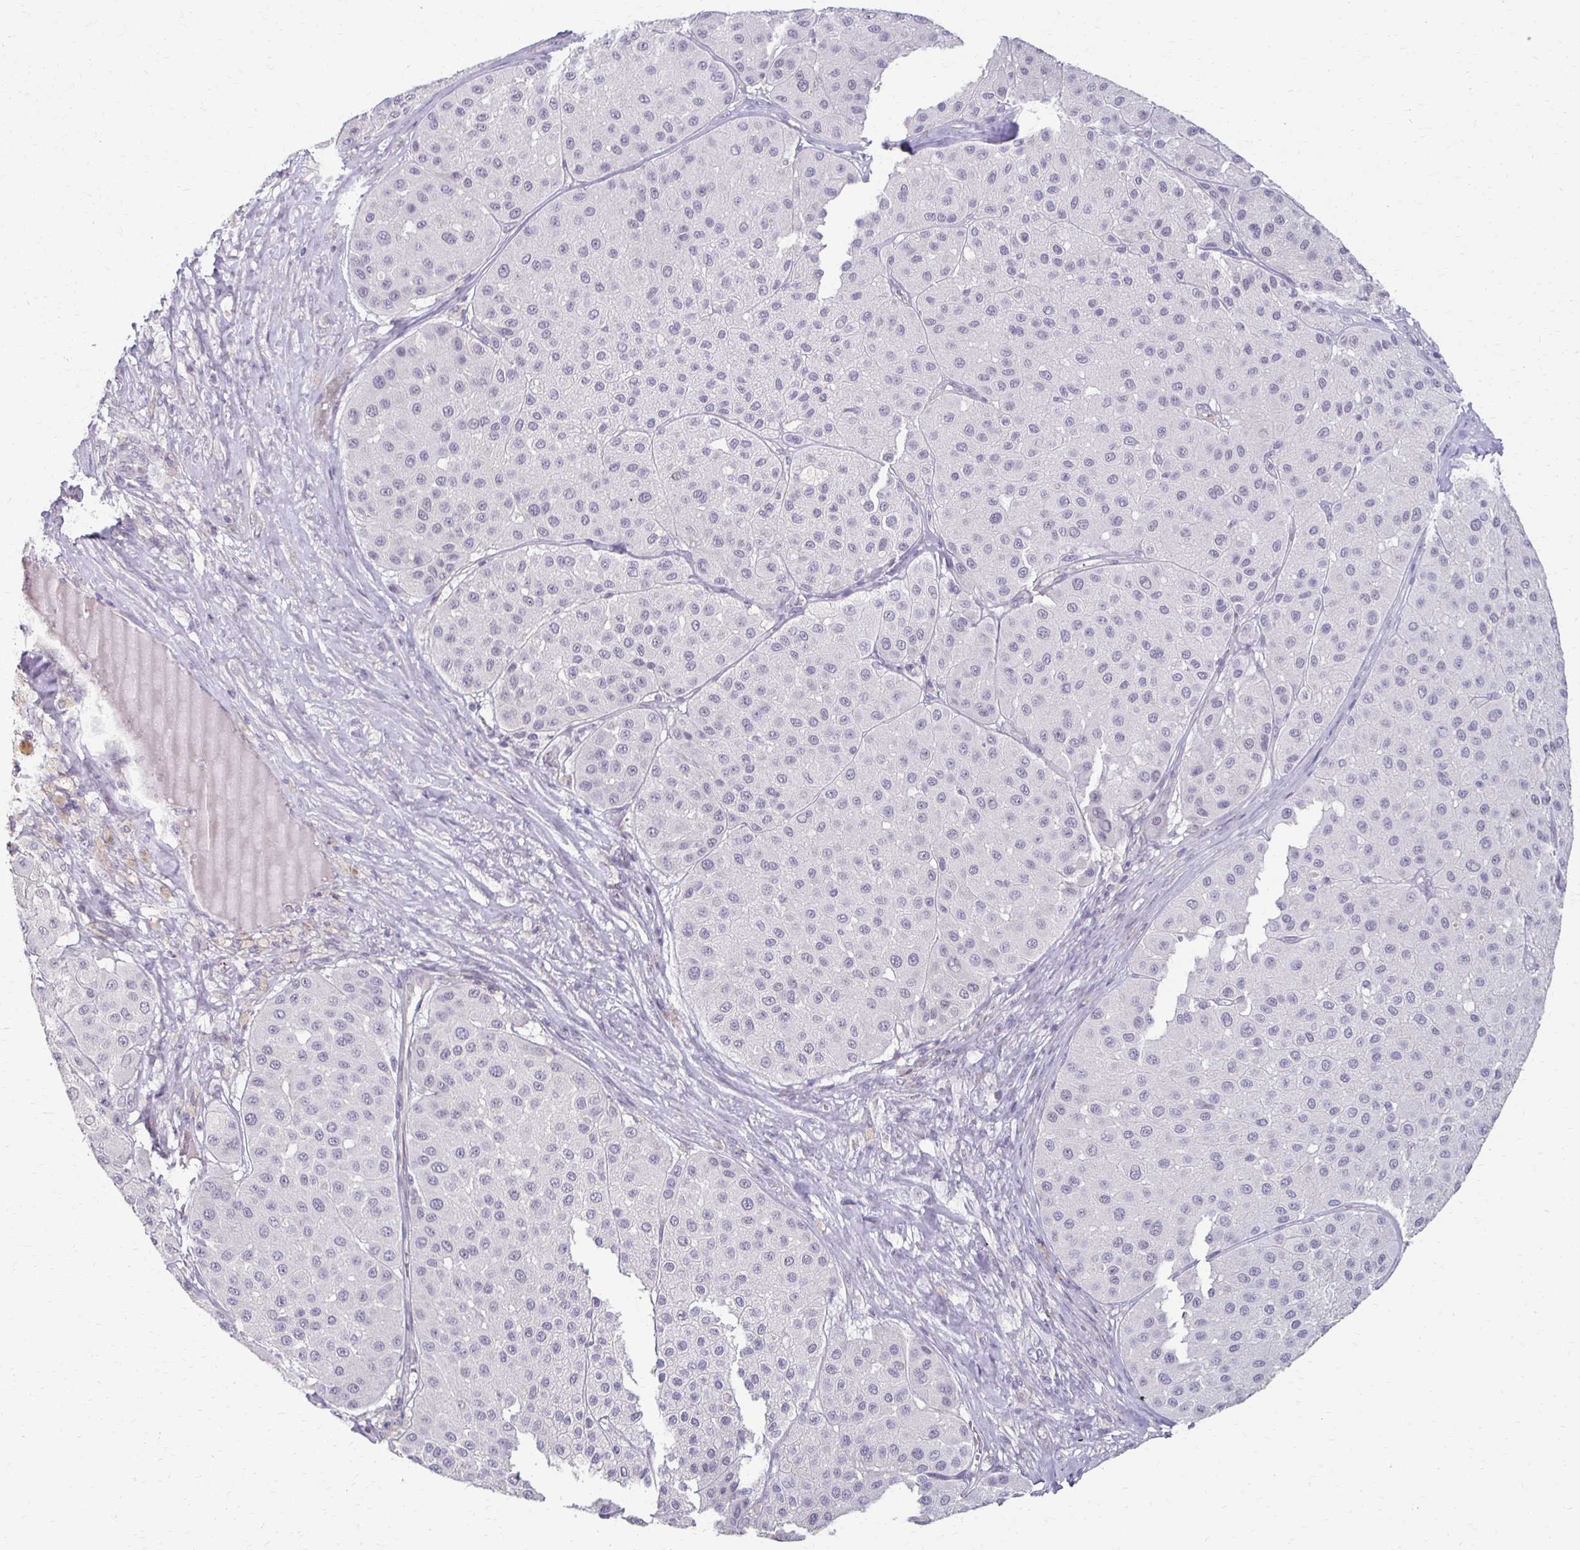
{"staining": {"intensity": "negative", "quantity": "none", "location": "none"}, "tissue": "melanoma", "cell_type": "Tumor cells", "image_type": "cancer", "snomed": [{"axis": "morphology", "description": "Malignant melanoma, Metastatic site"}, {"axis": "topography", "description": "Smooth muscle"}], "caption": "This is an immunohistochemistry micrograph of human malignant melanoma (metastatic site). There is no staining in tumor cells.", "gene": "FOXO4", "patient": {"sex": "male", "age": 41}}